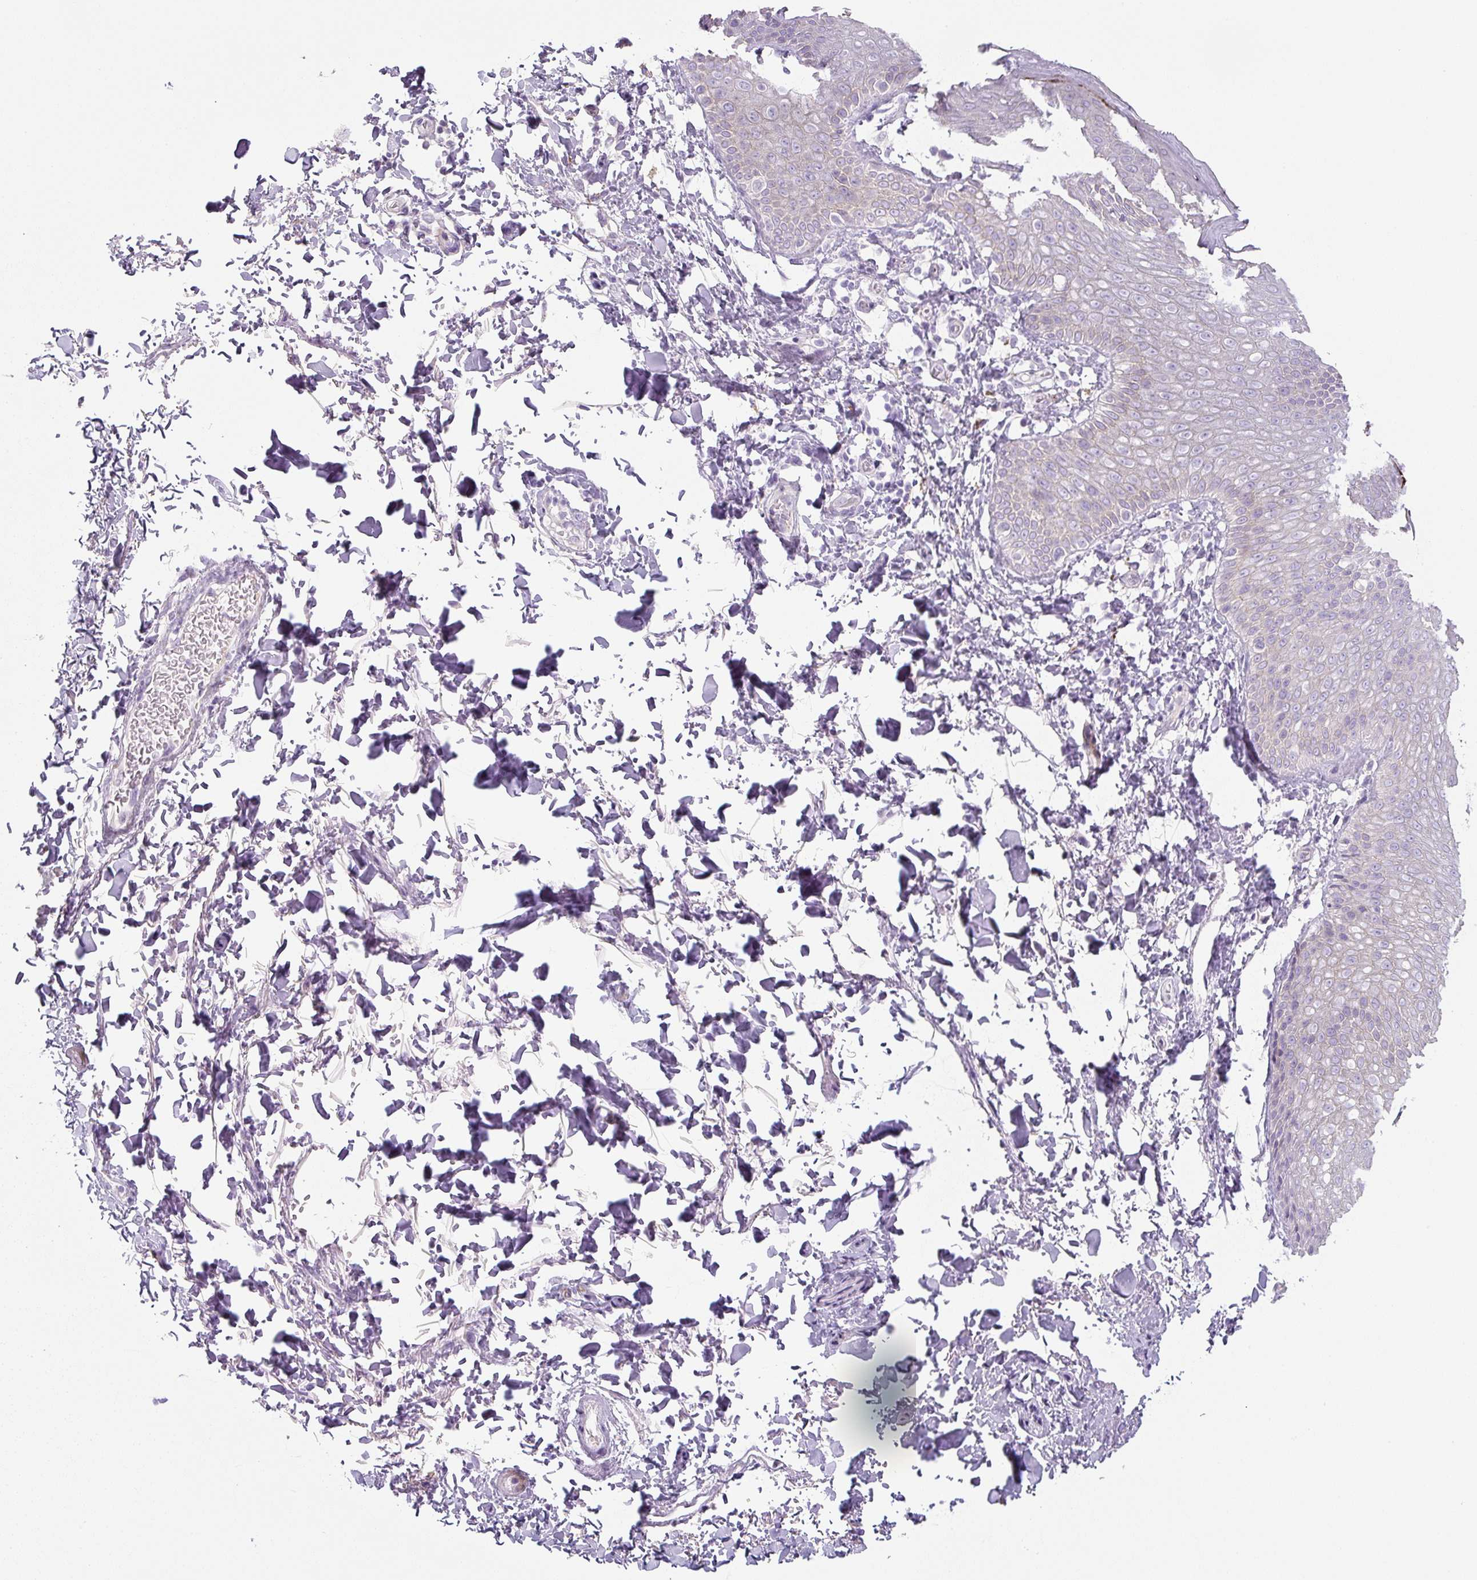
{"staining": {"intensity": "strong", "quantity": "<25%", "location": "cytoplasmic/membranous"}, "tissue": "skin", "cell_type": "Epidermal cells", "image_type": "normal", "snomed": [{"axis": "morphology", "description": "Normal tissue, NOS"}, {"axis": "topography", "description": "Peripheral nerve tissue"}], "caption": "Skin stained with IHC reveals strong cytoplasmic/membranous expression in approximately <25% of epidermal cells.", "gene": "PRM1", "patient": {"sex": "male", "age": 51}}